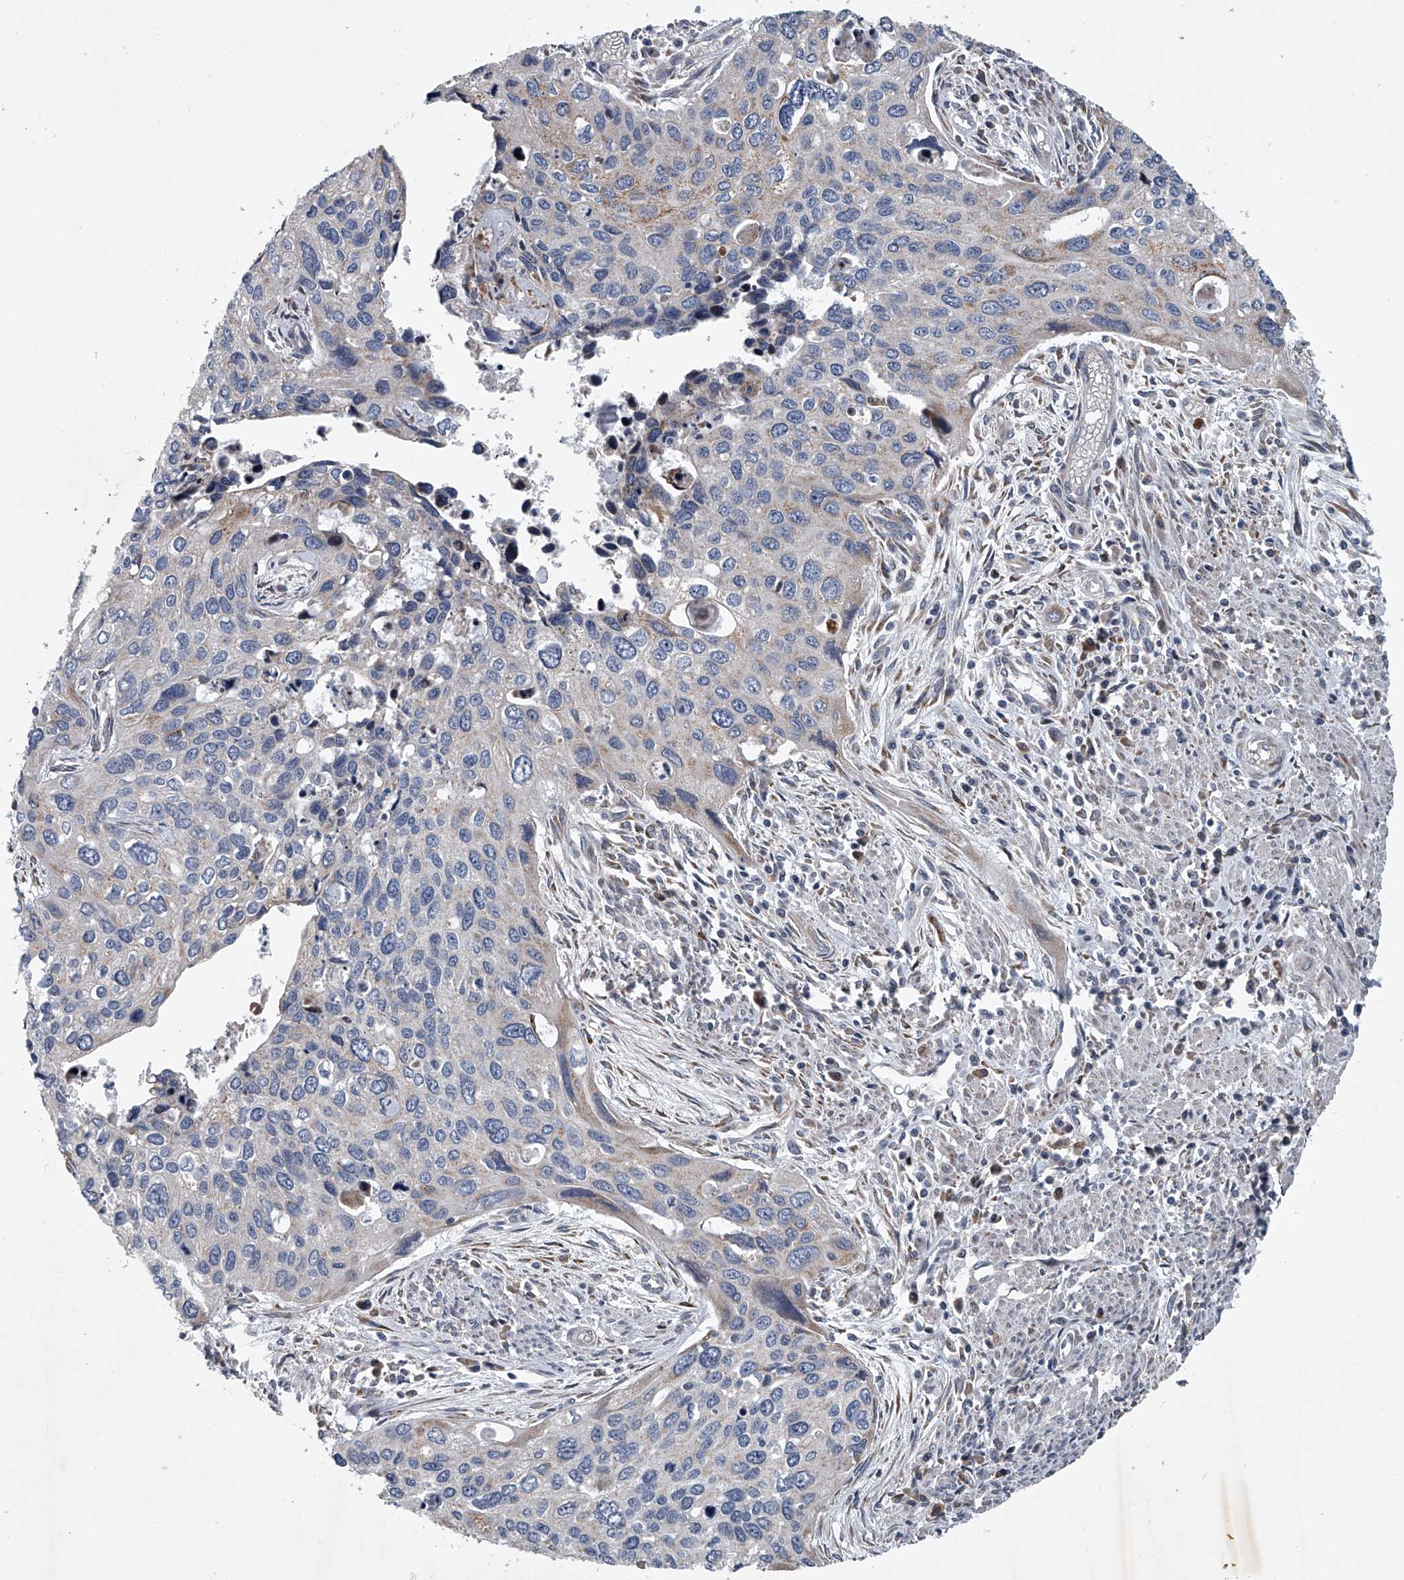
{"staining": {"intensity": "negative", "quantity": "none", "location": "none"}, "tissue": "cervical cancer", "cell_type": "Tumor cells", "image_type": "cancer", "snomed": [{"axis": "morphology", "description": "Squamous cell carcinoma, NOS"}, {"axis": "topography", "description": "Cervix"}], "caption": "DAB immunohistochemical staining of human cervical cancer exhibits no significant expression in tumor cells.", "gene": "ABCG1", "patient": {"sex": "female", "age": 55}}